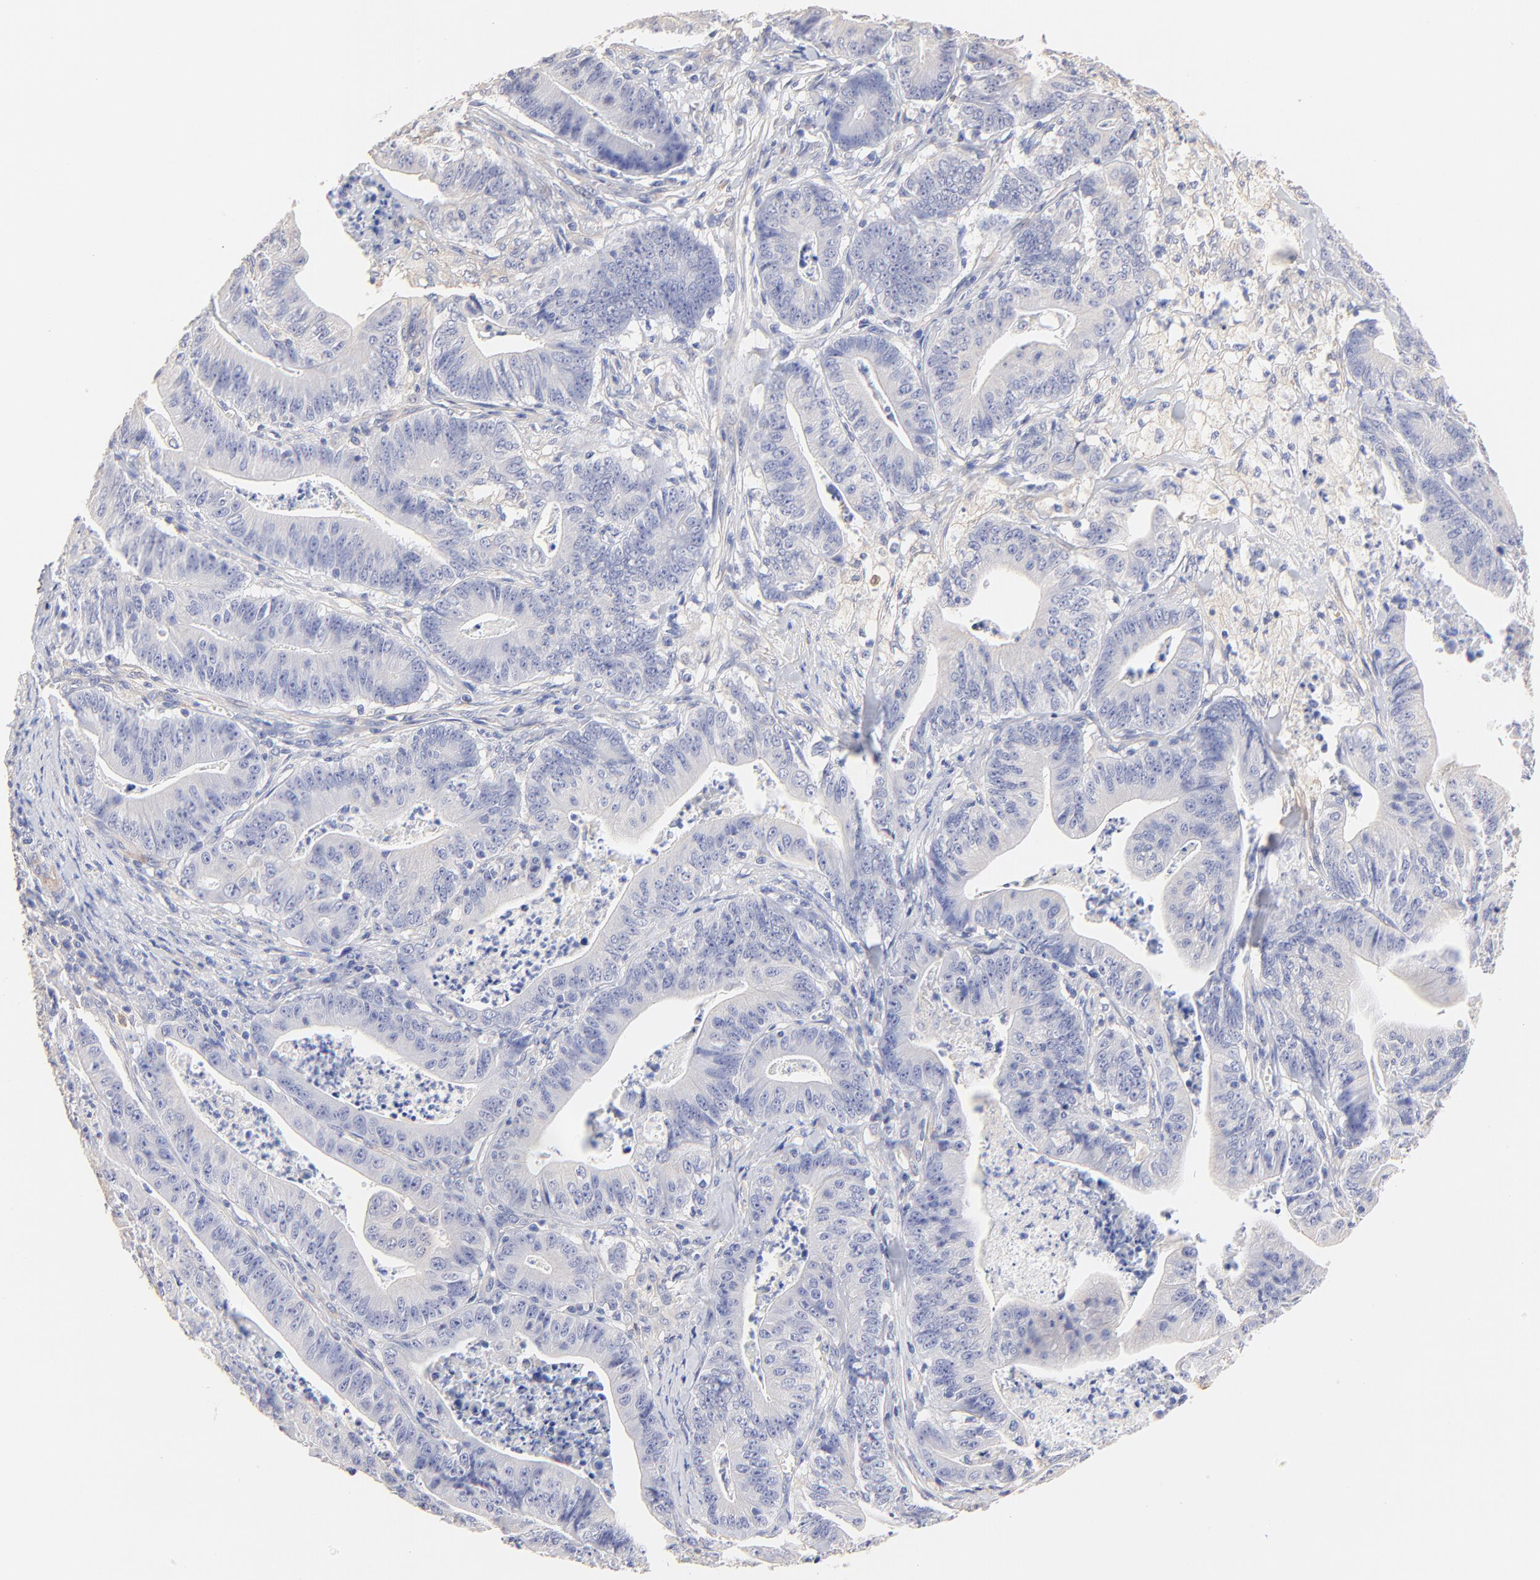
{"staining": {"intensity": "negative", "quantity": "none", "location": "none"}, "tissue": "stomach cancer", "cell_type": "Tumor cells", "image_type": "cancer", "snomed": [{"axis": "morphology", "description": "Adenocarcinoma, NOS"}, {"axis": "topography", "description": "Stomach, lower"}], "caption": "This is an immunohistochemistry (IHC) micrograph of human stomach cancer (adenocarcinoma). There is no positivity in tumor cells.", "gene": "ACTRT1", "patient": {"sex": "female", "age": 86}}